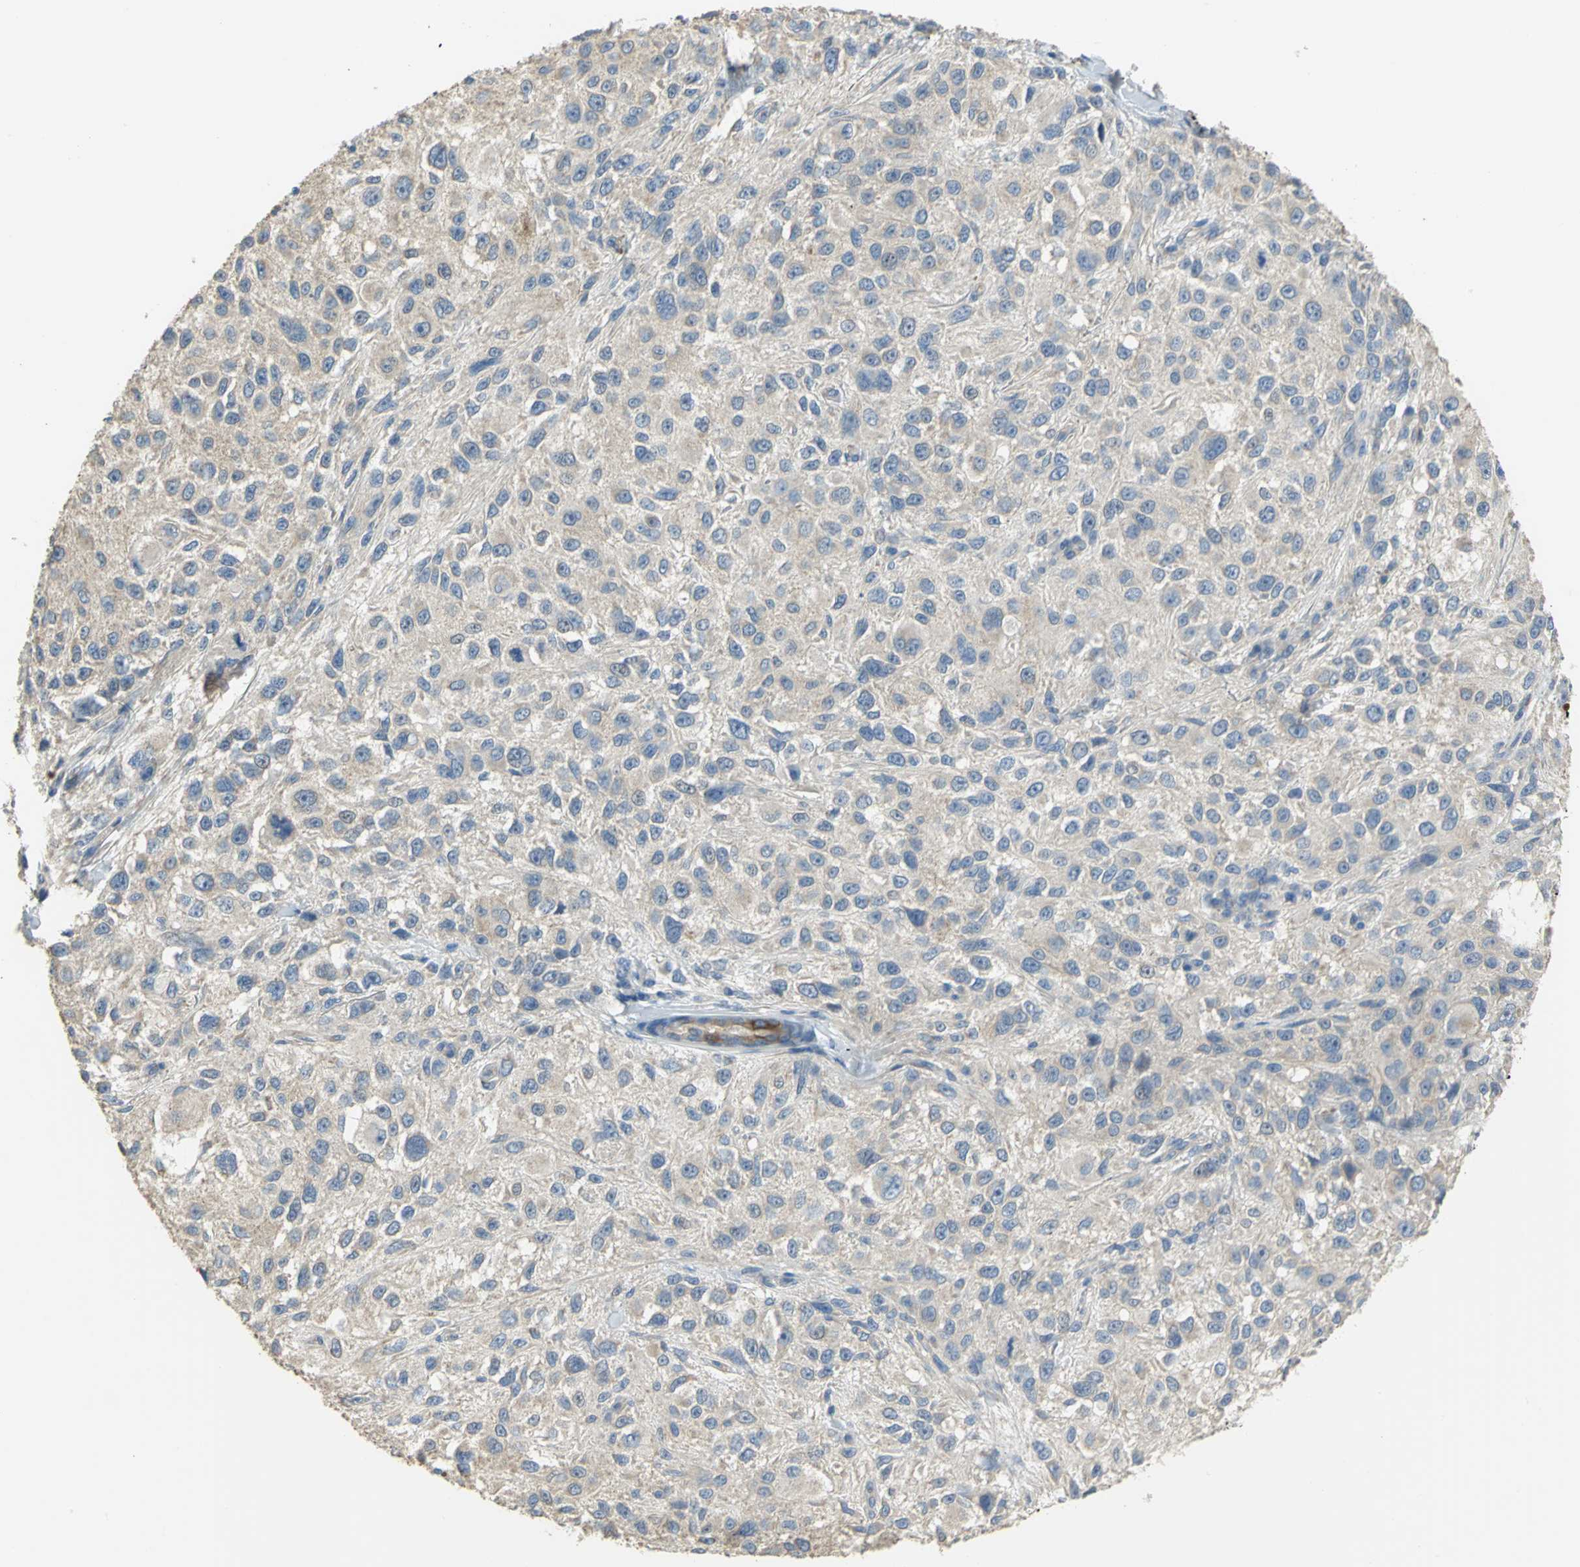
{"staining": {"intensity": "negative", "quantity": "none", "location": "none"}, "tissue": "melanoma", "cell_type": "Tumor cells", "image_type": "cancer", "snomed": [{"axis": "morphology", "description": "Necrosis, NOS"}, {"axis": "morphology", "description": "Malignant melanoma, NOS"}, {"axis": "topography", "description": "Skin"}], "caption": "Immunohistochemical staining of human malignant melanoma demonstrates no significant staining in tumor cells. (DAB (3,3'-diaminobenzidine) IHC, high magnification).", "gene": "HTR1F", "patient": {"sex": "female", "age": 87}}